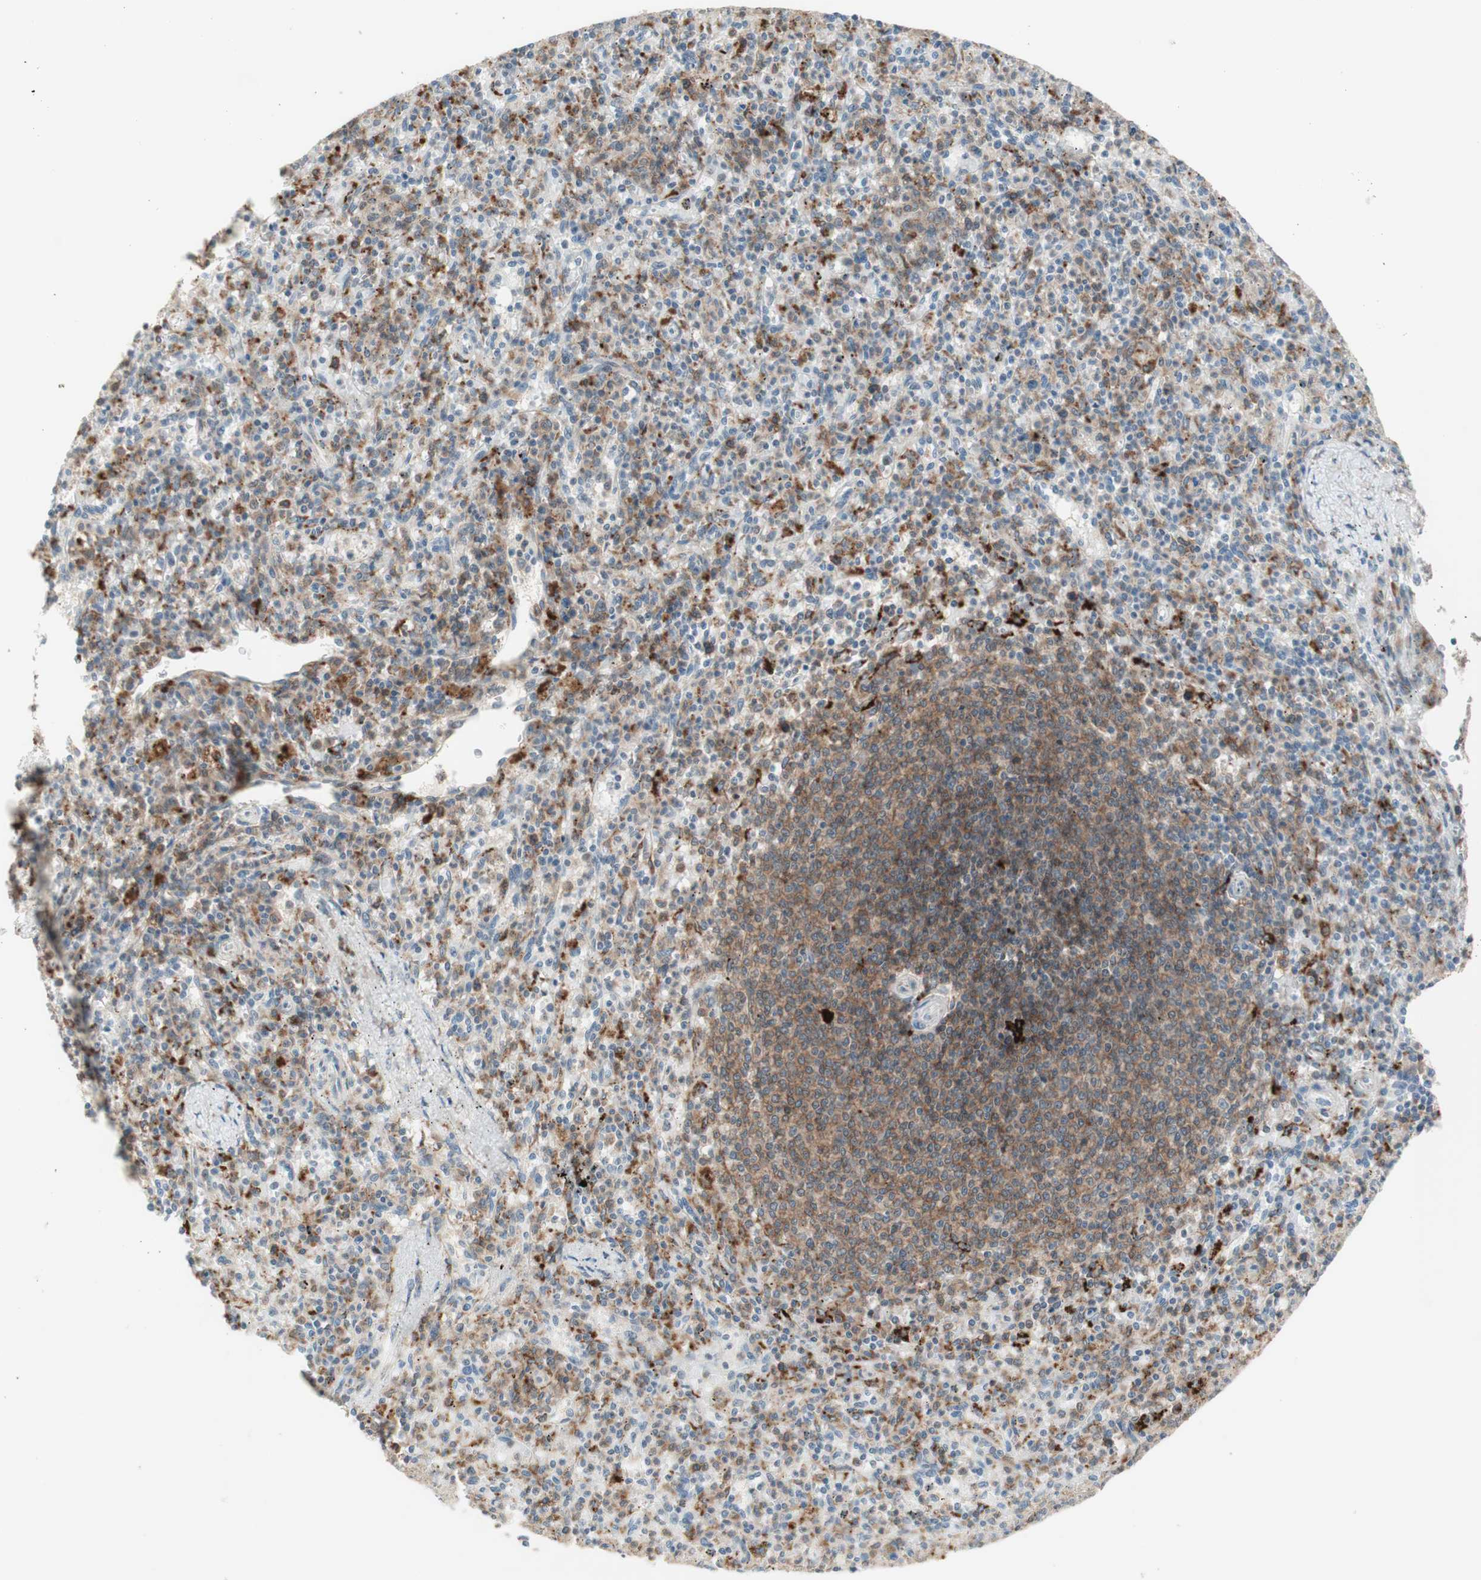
{"staining": {"intensity": "moderate", "quantity": "25%-75%", "location": "cytoplasmic/membranous"}, "tissue": "spleen", "cell_type": "Cells in red pulp", "image_type": "normal", "snomed": [{"axis": "morphology", "description": "Normal tissue, NOS"}, {"axis": "topography", "description": "Spleen"}], "caption": "Protein positivity by IHC displays moderate cytoplasmic/membranous positivity in about 25%-75% of cells in red pulp in unremarkable spleen.", "gene": "GAPT", "patient": {"sex": "male", "age": 72}}